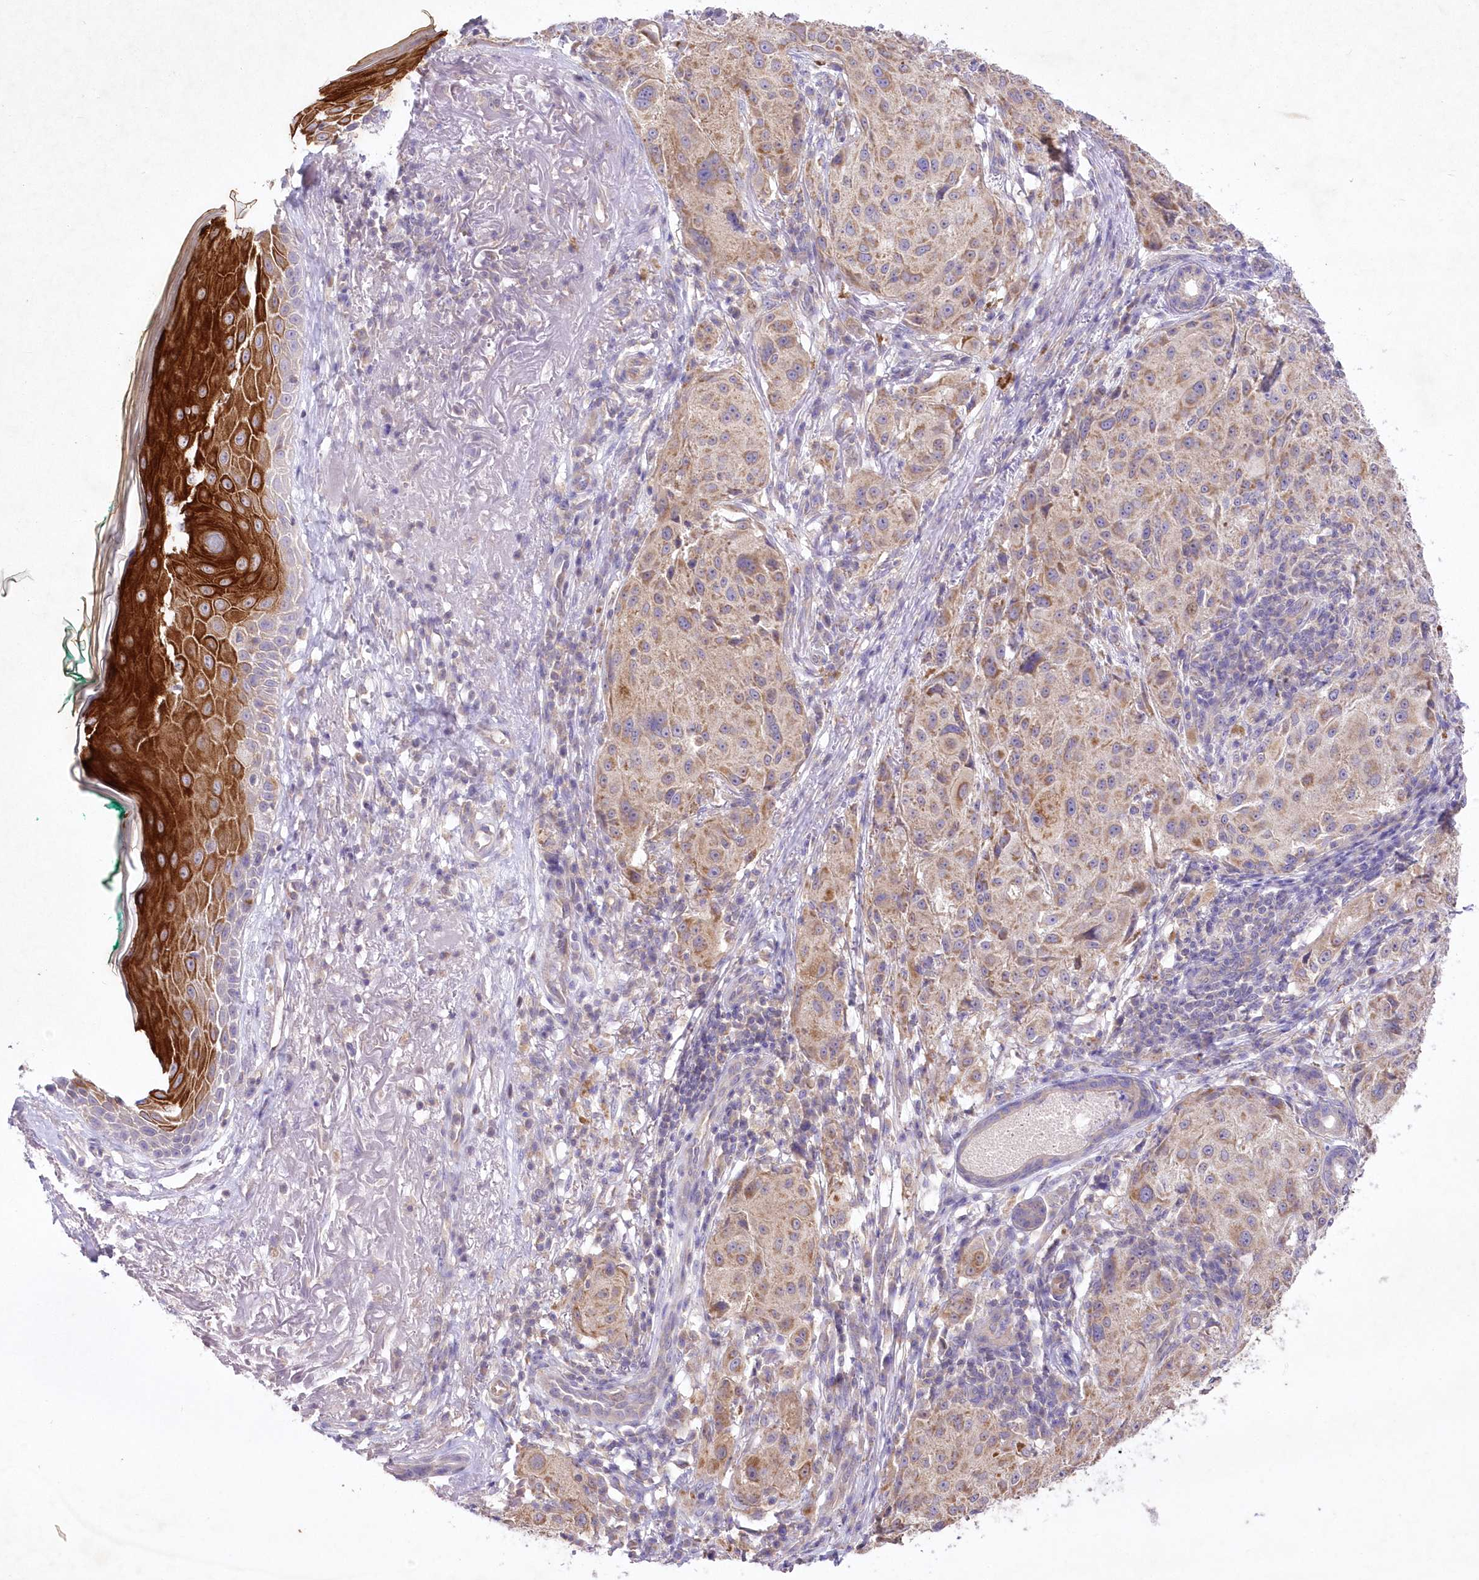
{"staining": {"intensity": "weak", "quantity": ">75%", "location": "cytoplasmic/membranous"}, "tissue": "melanoma", "cell_type": "Tumor cells", "image_type": "cancer", "snomed": [{"axis": "morphology", "description": "Necrosis, NOS"}, {"axis": "morphology", "description": "Malignant melanoma, NOS"}, {"axis": "topography", "description": "Skin"}], "caption": "Tumor cells show low levels of weak cytoplasmic/membranous positivity in about >75% of cells in human melanoma.", "gene": "ITSN2", "patient": {"sex": "female", "age": 87}}